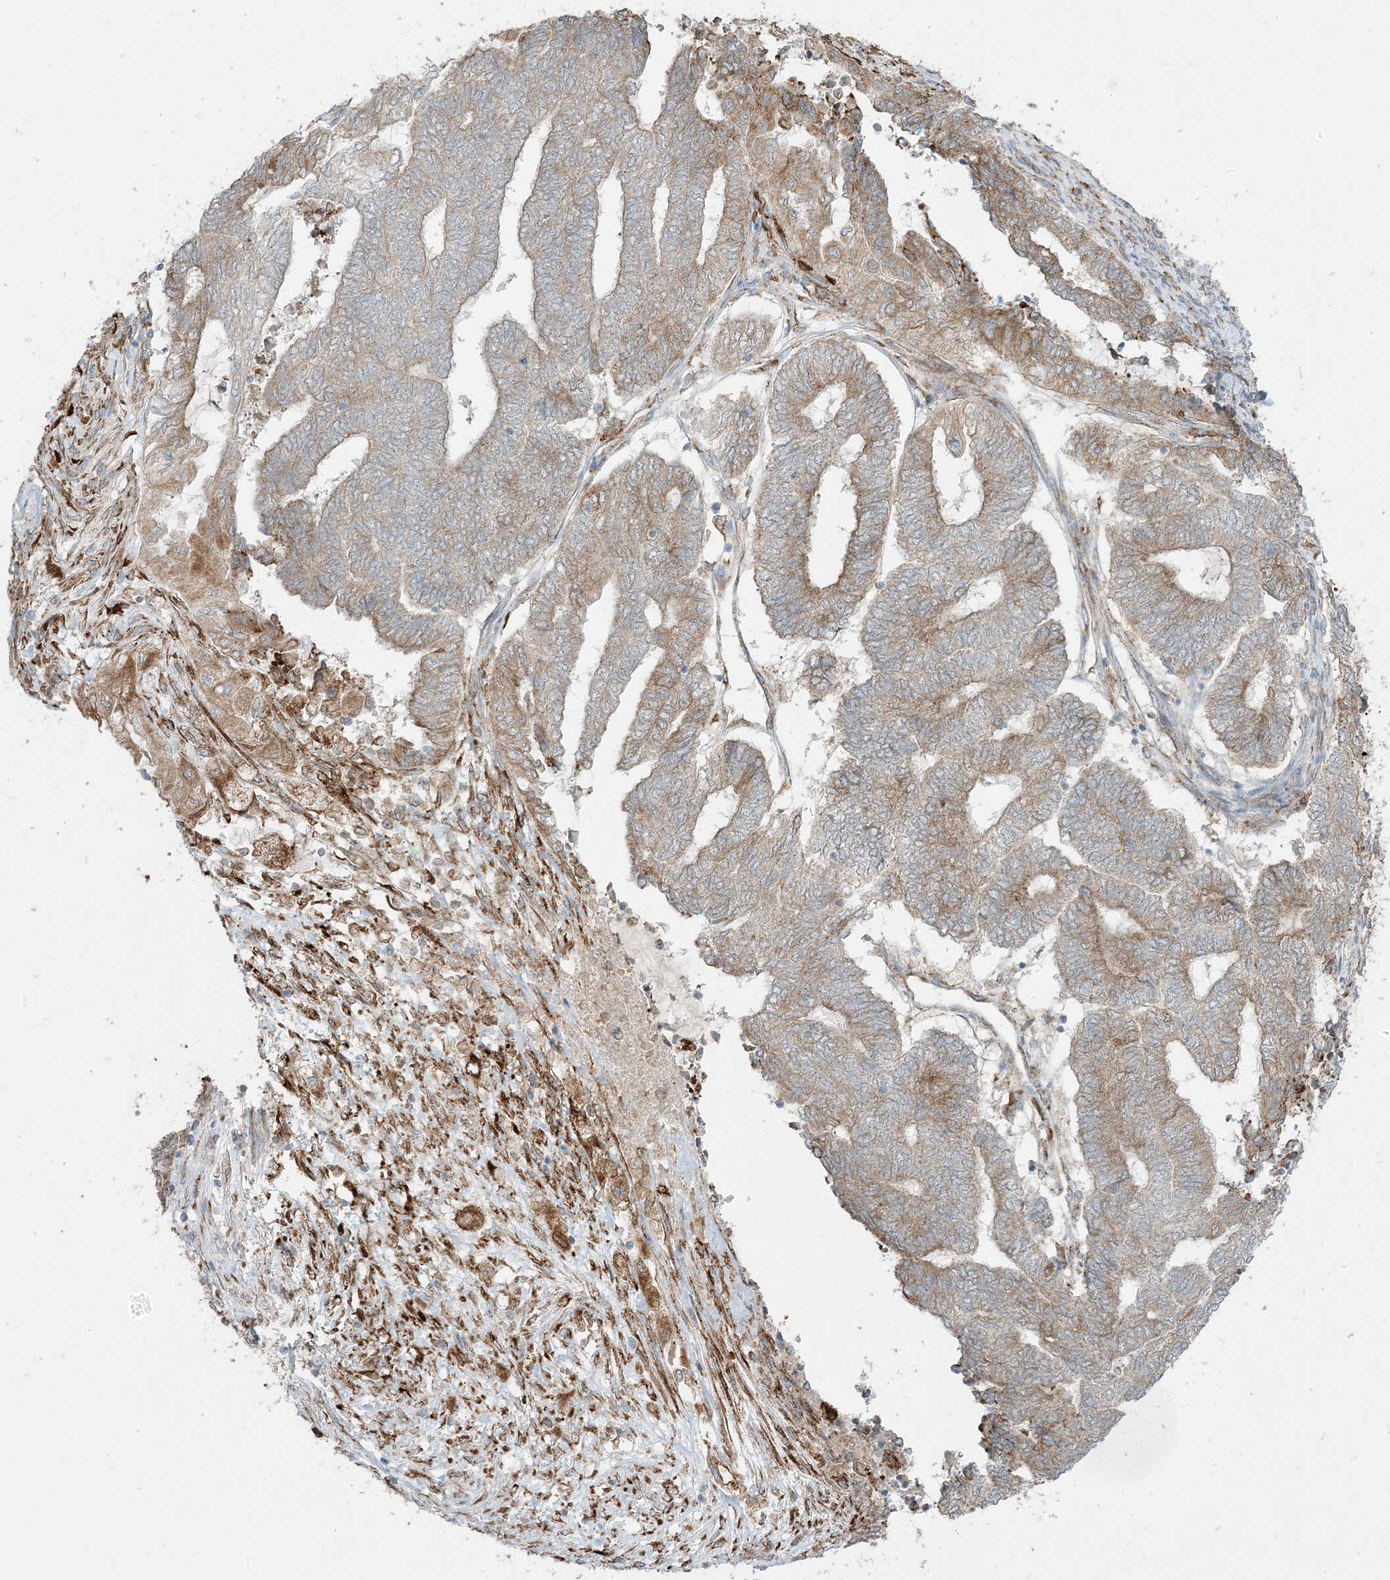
{"staining": {"intensity": "moderate", "quantity": ">75%", "location": "cytoplasmic/membranous"}, "tissue": "endometrial cancer", "cell_type": "Tumor cells", "image_type": "cancer", "snomed": [{"axis": "morphology", "description": "Adenocarcinoma, NOS"}, {"axis": "topography", "description": "Uterus"}, {"axis": "topography", "description": "Endometrium"}], "caption": "Endometrial cancer (adenocarcinoma) stained with IHC reveals moderate cytoplasmic/membranous staining in about >75% of tumor cells. The protein of interest is shown in brown color, while the nuclei are stained blue.", "gene": "ODC1", "patient": {"sex": "female", "age": 70}}